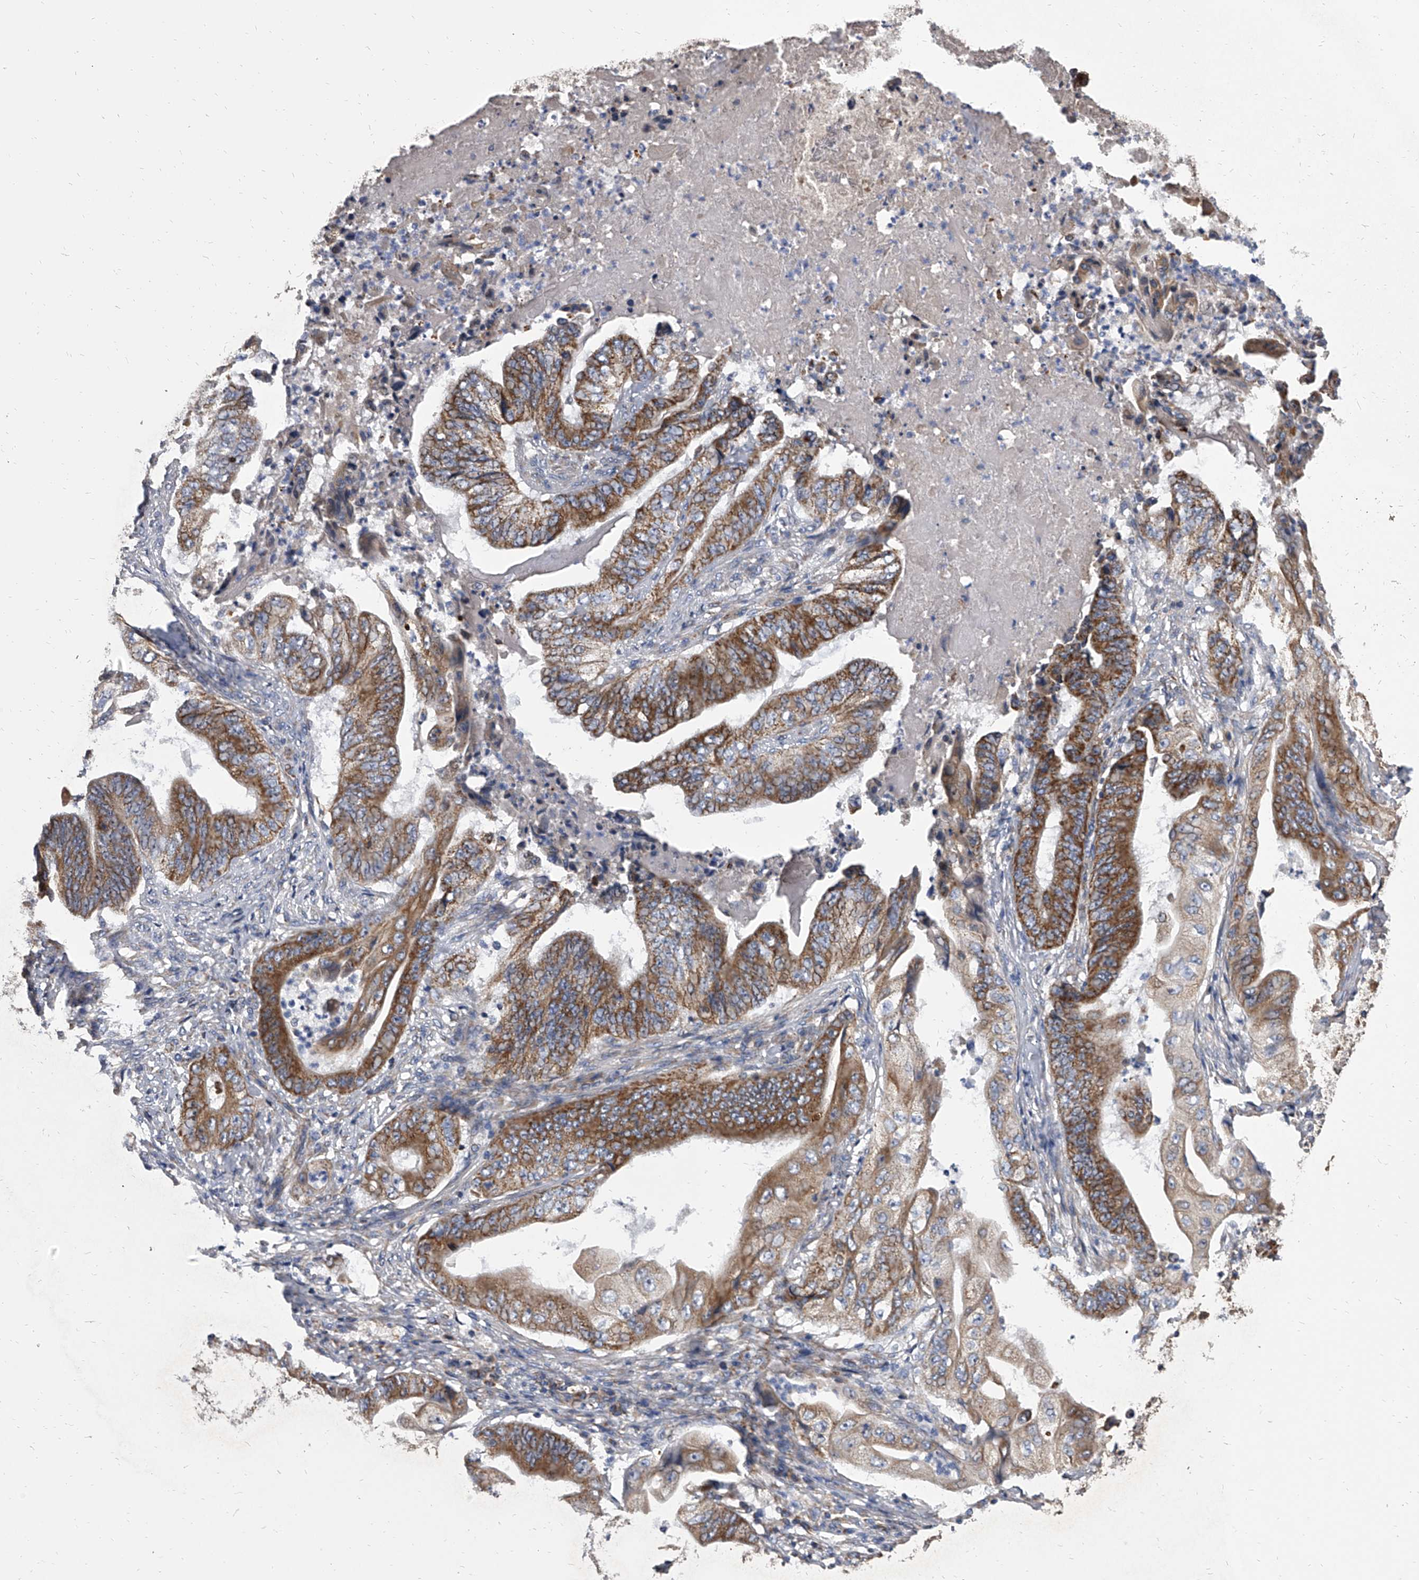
{"staining": {"intensity": "strong", "quantity": ">75%", "location": "cytoplasmic/membranous"}, "tissue": "stomach cancer", "cell_type": "Tumor cells", "image_type": "cancer", "snomed": [{"axis": "morphology", "description": "Adenocarcinoma, NOS"}, {"axis": "topography", "description": "Stomach"}], "caption": "Protein expression analysis of human stomach adenocarcinoma reveals strong cytoplasmic/membranous positivity in about >75% of tumor cells.", "gene": "MRPL28", "patient": {"sex": "female", "age": 73}}